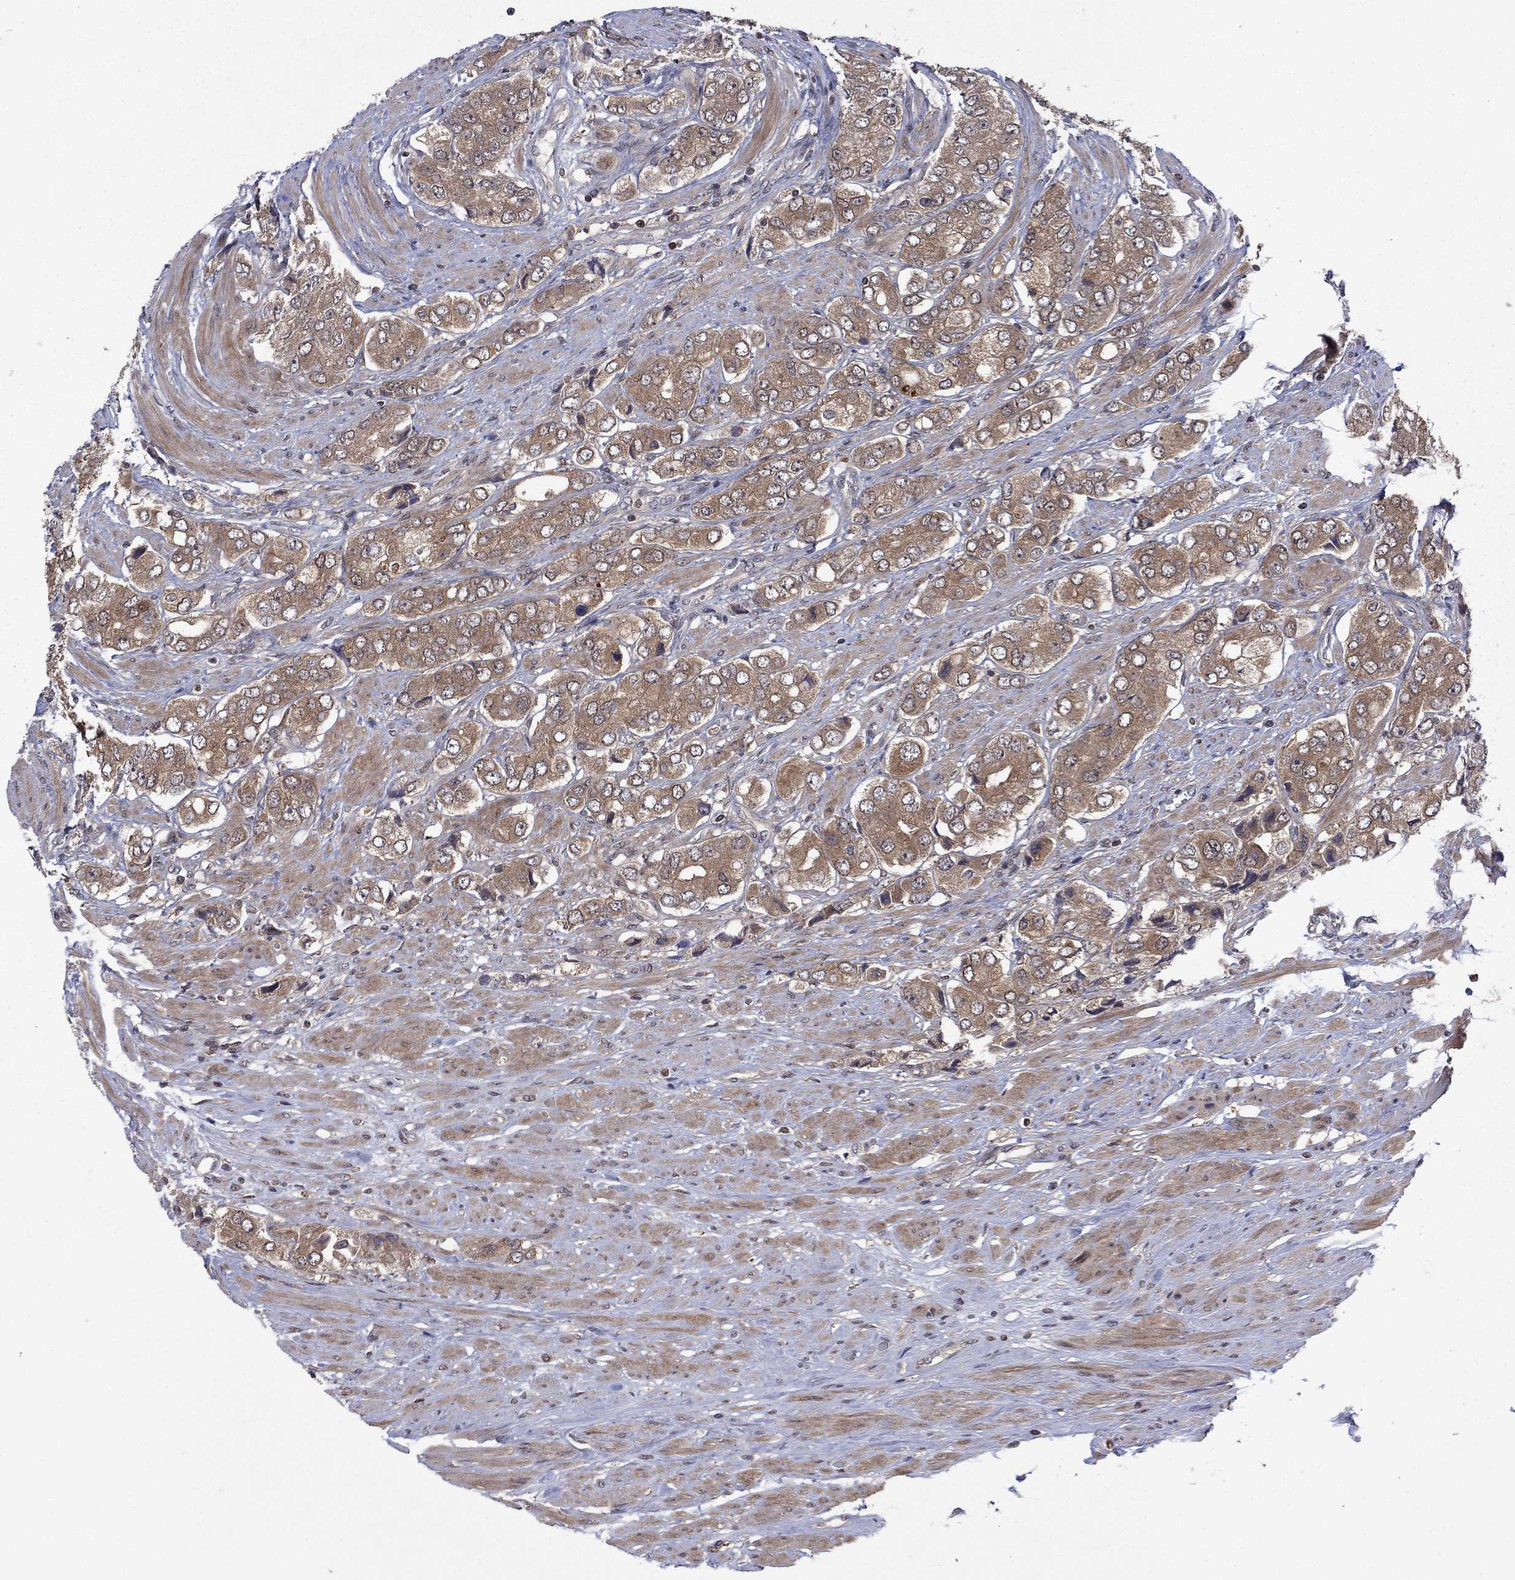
{"staining": {"intensity": "moderate", "quantity": ">75%", "location": "cytoplasmic/membranous"}, "tissue": "prostate cancer", "cell_type": "Tumor cells", "image_type": "cancer", "snomed": [{"axis": "morphology", "description": "Adenocarcinoma, Low grade"}, {"axis": "topography", "description": "Prostate"}], "caption": "Moderate cytoplasmic/membranous positivity for a protein is appreciated in about >75% of tumor cells of adenocarcinoma (low-grade) (prostate) using immunohistochemistry (IHC).", "gene": "IAH1", "patient": {"sex": "male", "age": 69}}